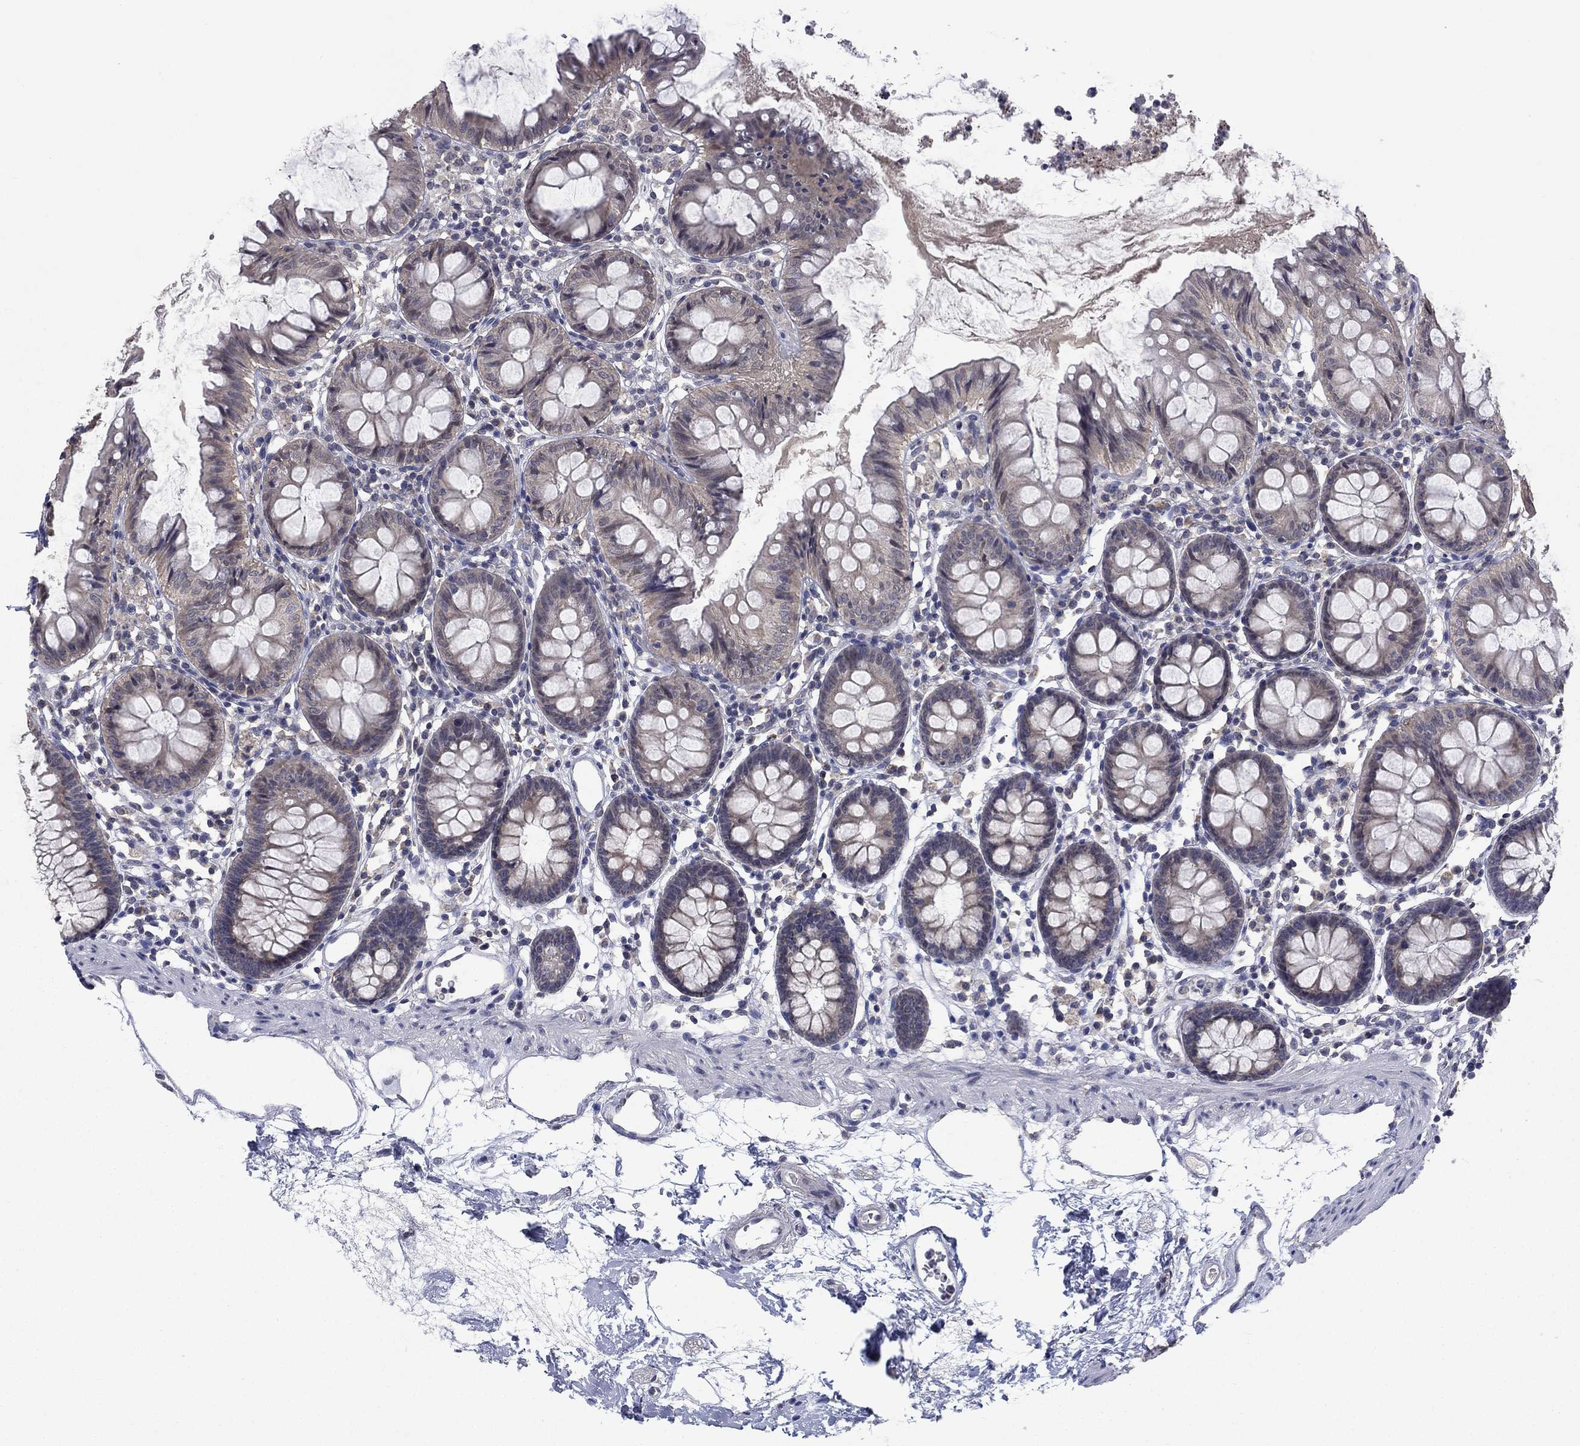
{"staining": {"intensity": "negative", "quantity": "none", "location": "none"}, "tissue": "colon", "cell_type": "Endothelial cells", "image_type": "normal", "snomed": [{"axis": "morphology", "description": "Normal tissue, NOS"}, {"axis": "topography", "description": "Colon"}], "caption": "Photomicrograph shows no significant protein staining in endothelial cells of normal colon. Brightfield microscopy of immunohistochemistry stained with DAB (3,3'-diaminobenzidine) (brown) and hematoxylin (blue), captured at high magnification.", "gene": "SPATA33", "patient": {"sex": "female", "age": 84}}